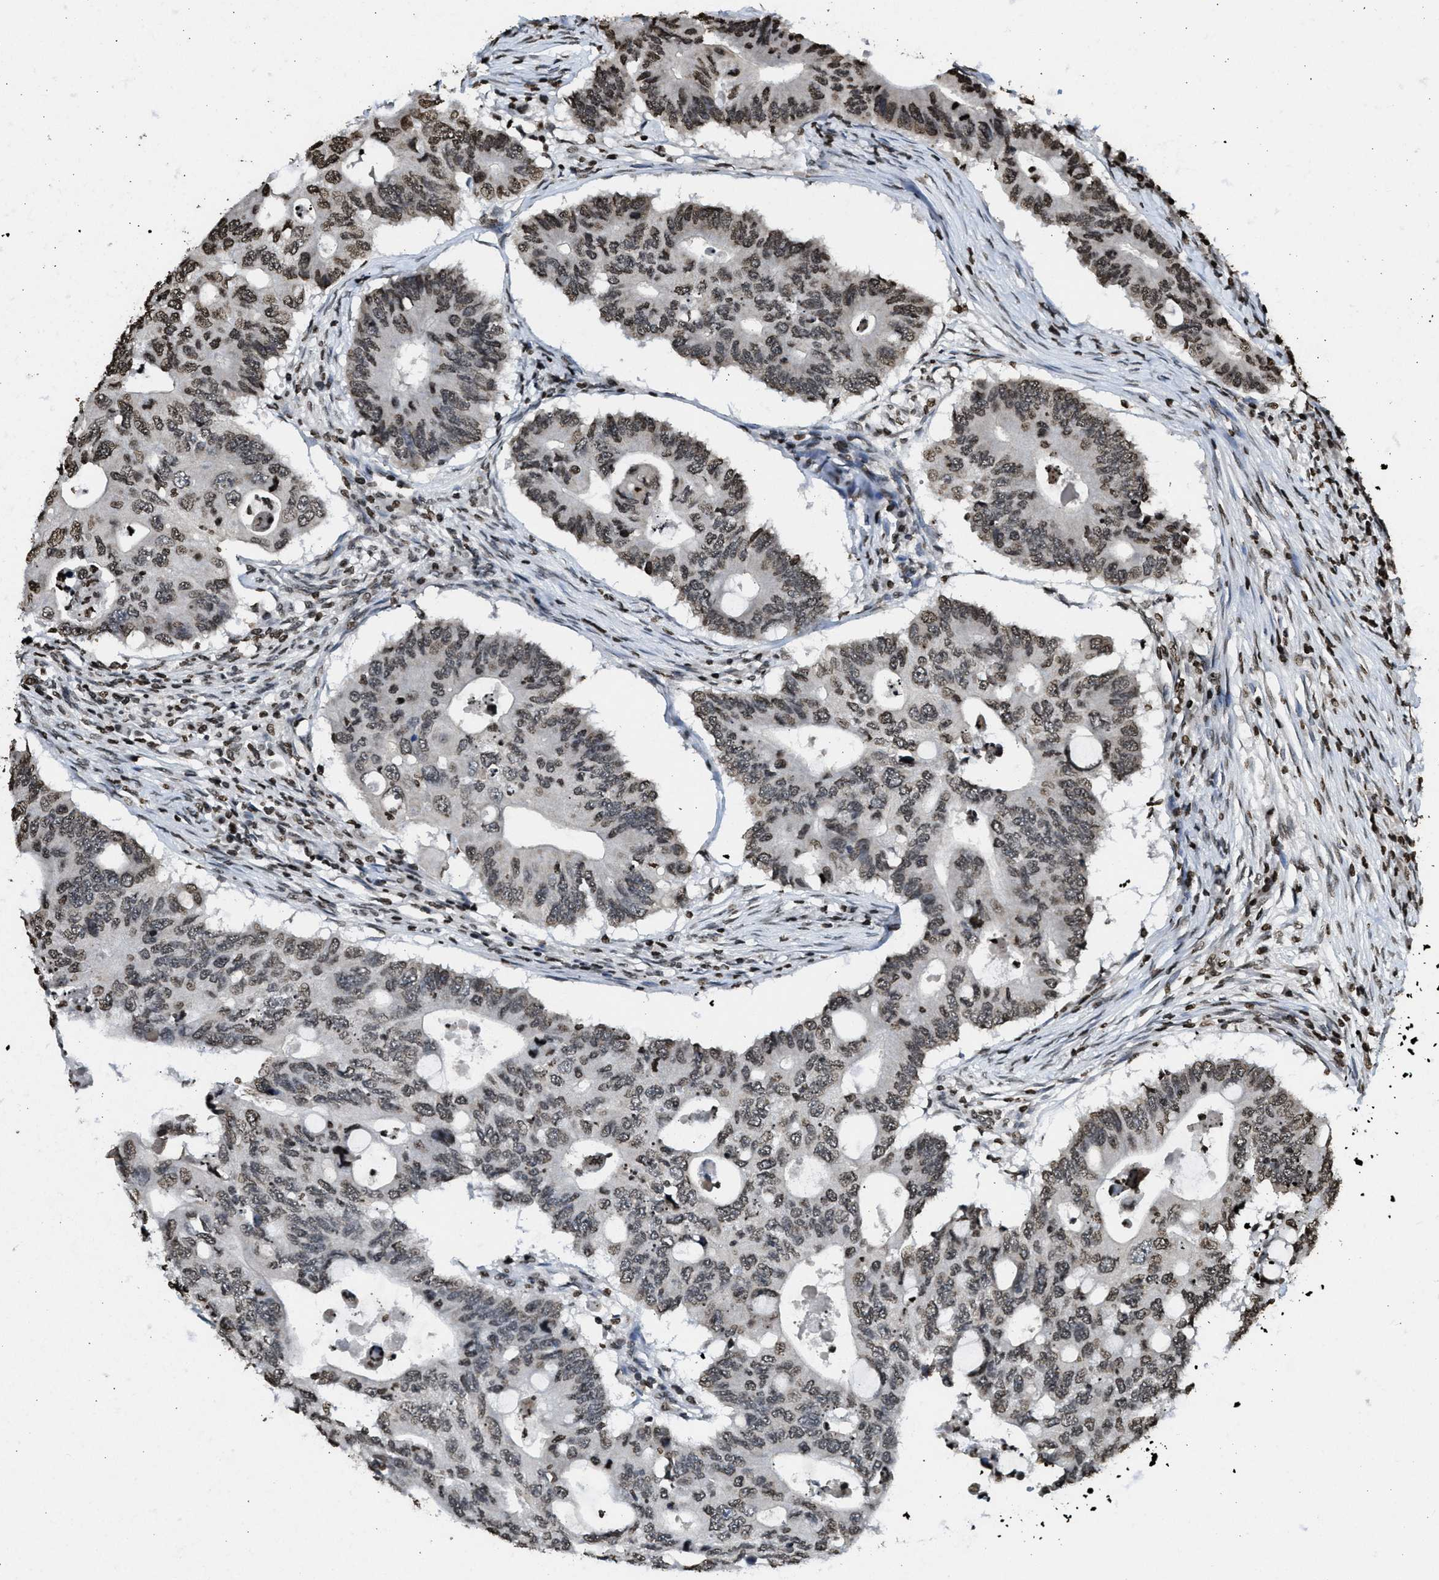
{"staining": {"intensity": "weak", "quantity": "25%-75%", "location": "nuclear"}, "tissue": "colorectal cancer", "cell_type": "Tumor cells", "image_type": "cancer", "snomed": [{"axis": "morphology", "description": "Adenocarcinoma, NOS"}, {"axis": "topography", "description": "Colon"}], "caption": "A brown stain highlights weak nuclear positivity of a protein in colorectal adenocarcinoma tumor cells.", "gene": "RRAGC", "patient": {"sex": "male", "age": 71}}